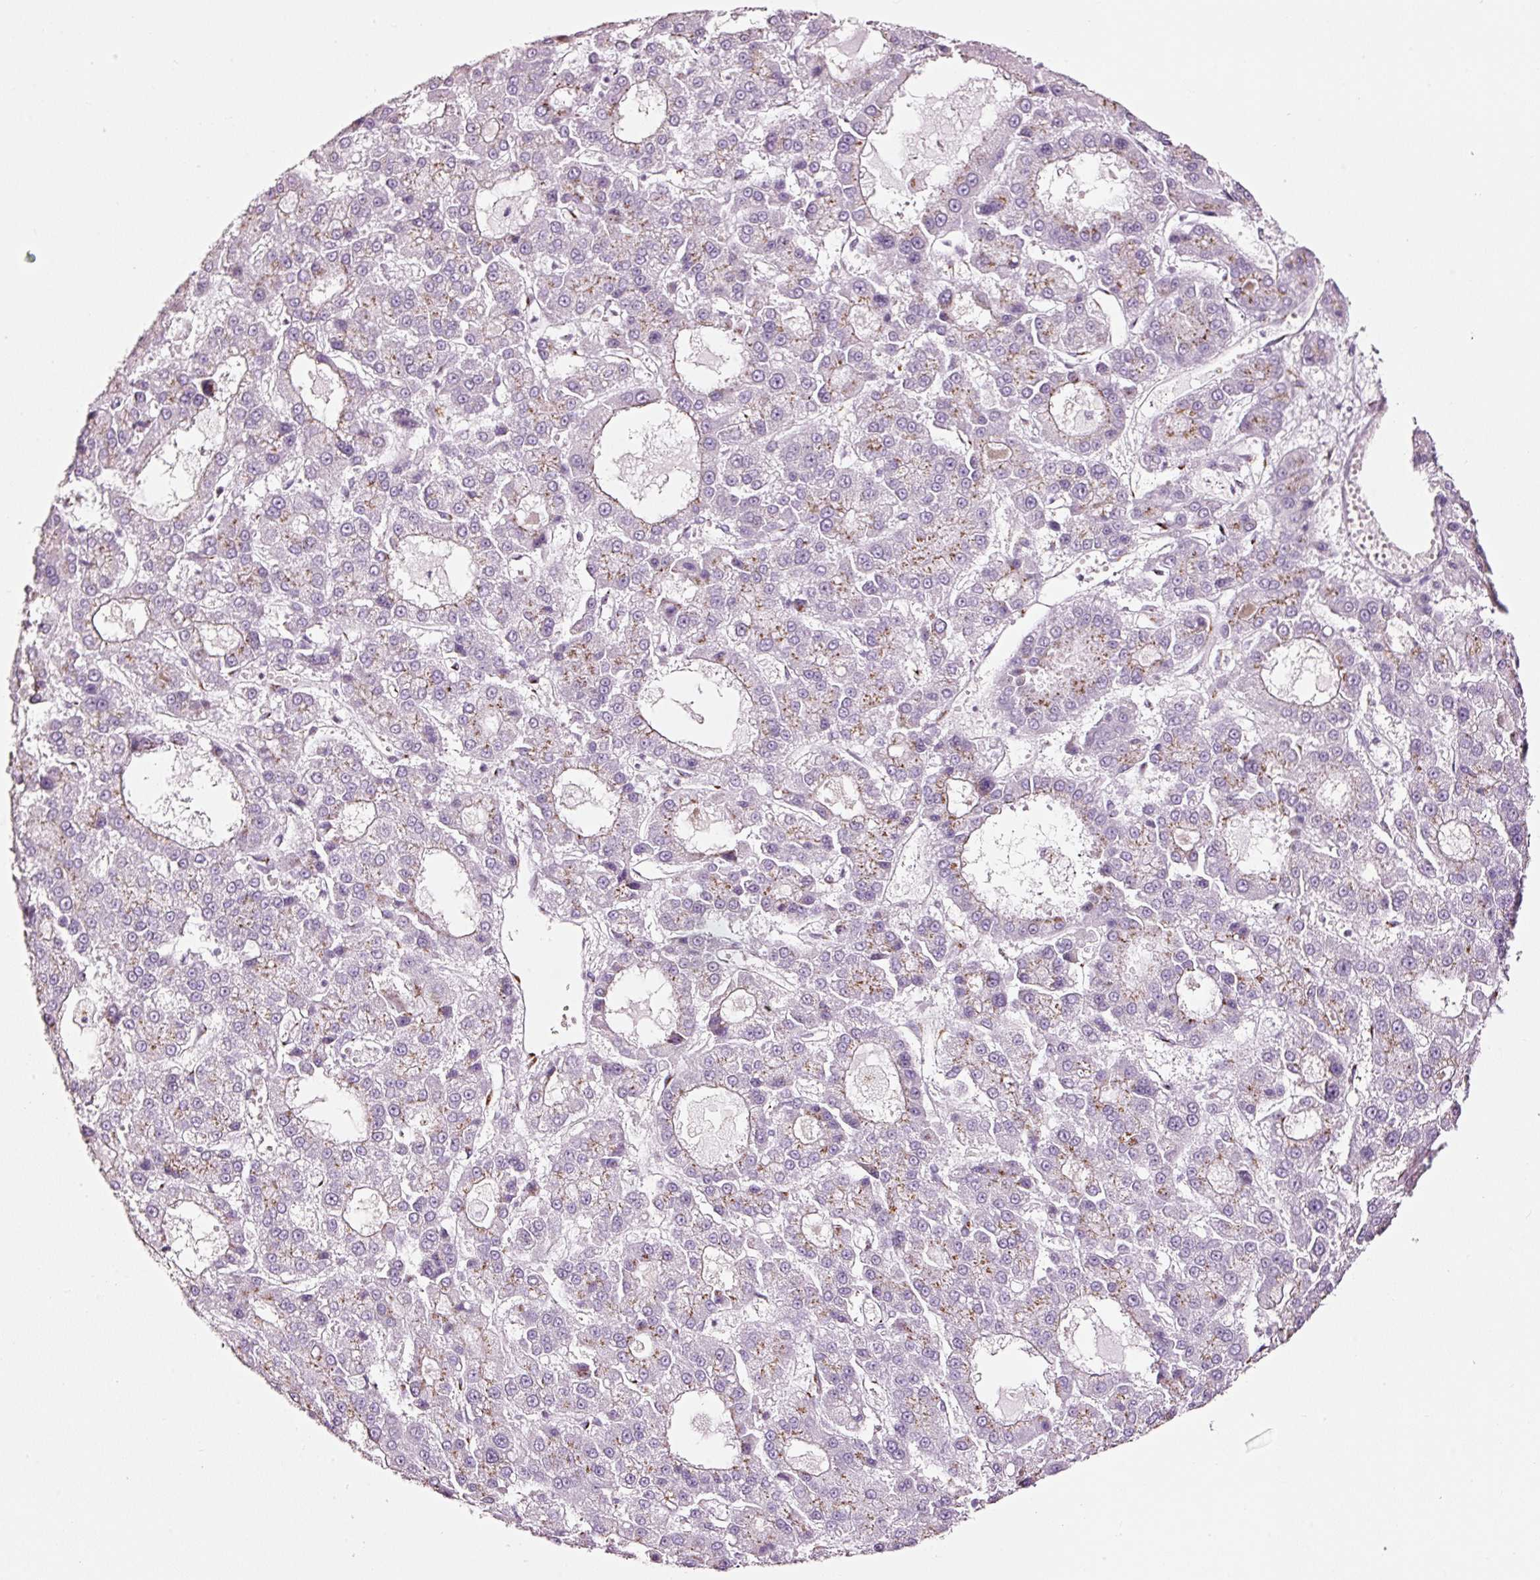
{"staining": {"intensity": "weak", "quantity": "25%-75%", "location": "cytoplasmic/membranous"}, "tissue": "liver cancer", "cell_type": "Tumor cells", "image_type": "cancer", "snomed": [{"axis": "morphology", "description": "Carcinoma, Hepatocellular, NOS"}, {"axis": "topography", "description": "Liver"}], "caption": "High-magnification brightfield microscopy of hepatocellular carcinoma (liver) stained with DAB (brown) and counterstained with hematoxylin (blue). tumor cells exhibit weak cytoplasmic/membranous positivity is identified in about25%-75% of cells. Using DAB (brown) and hematoxylin (blue) stains, captured at high magnification using brightfield microscopy.", "gene": "SDF4", "patient": {"sex": "male", "age": 70}}